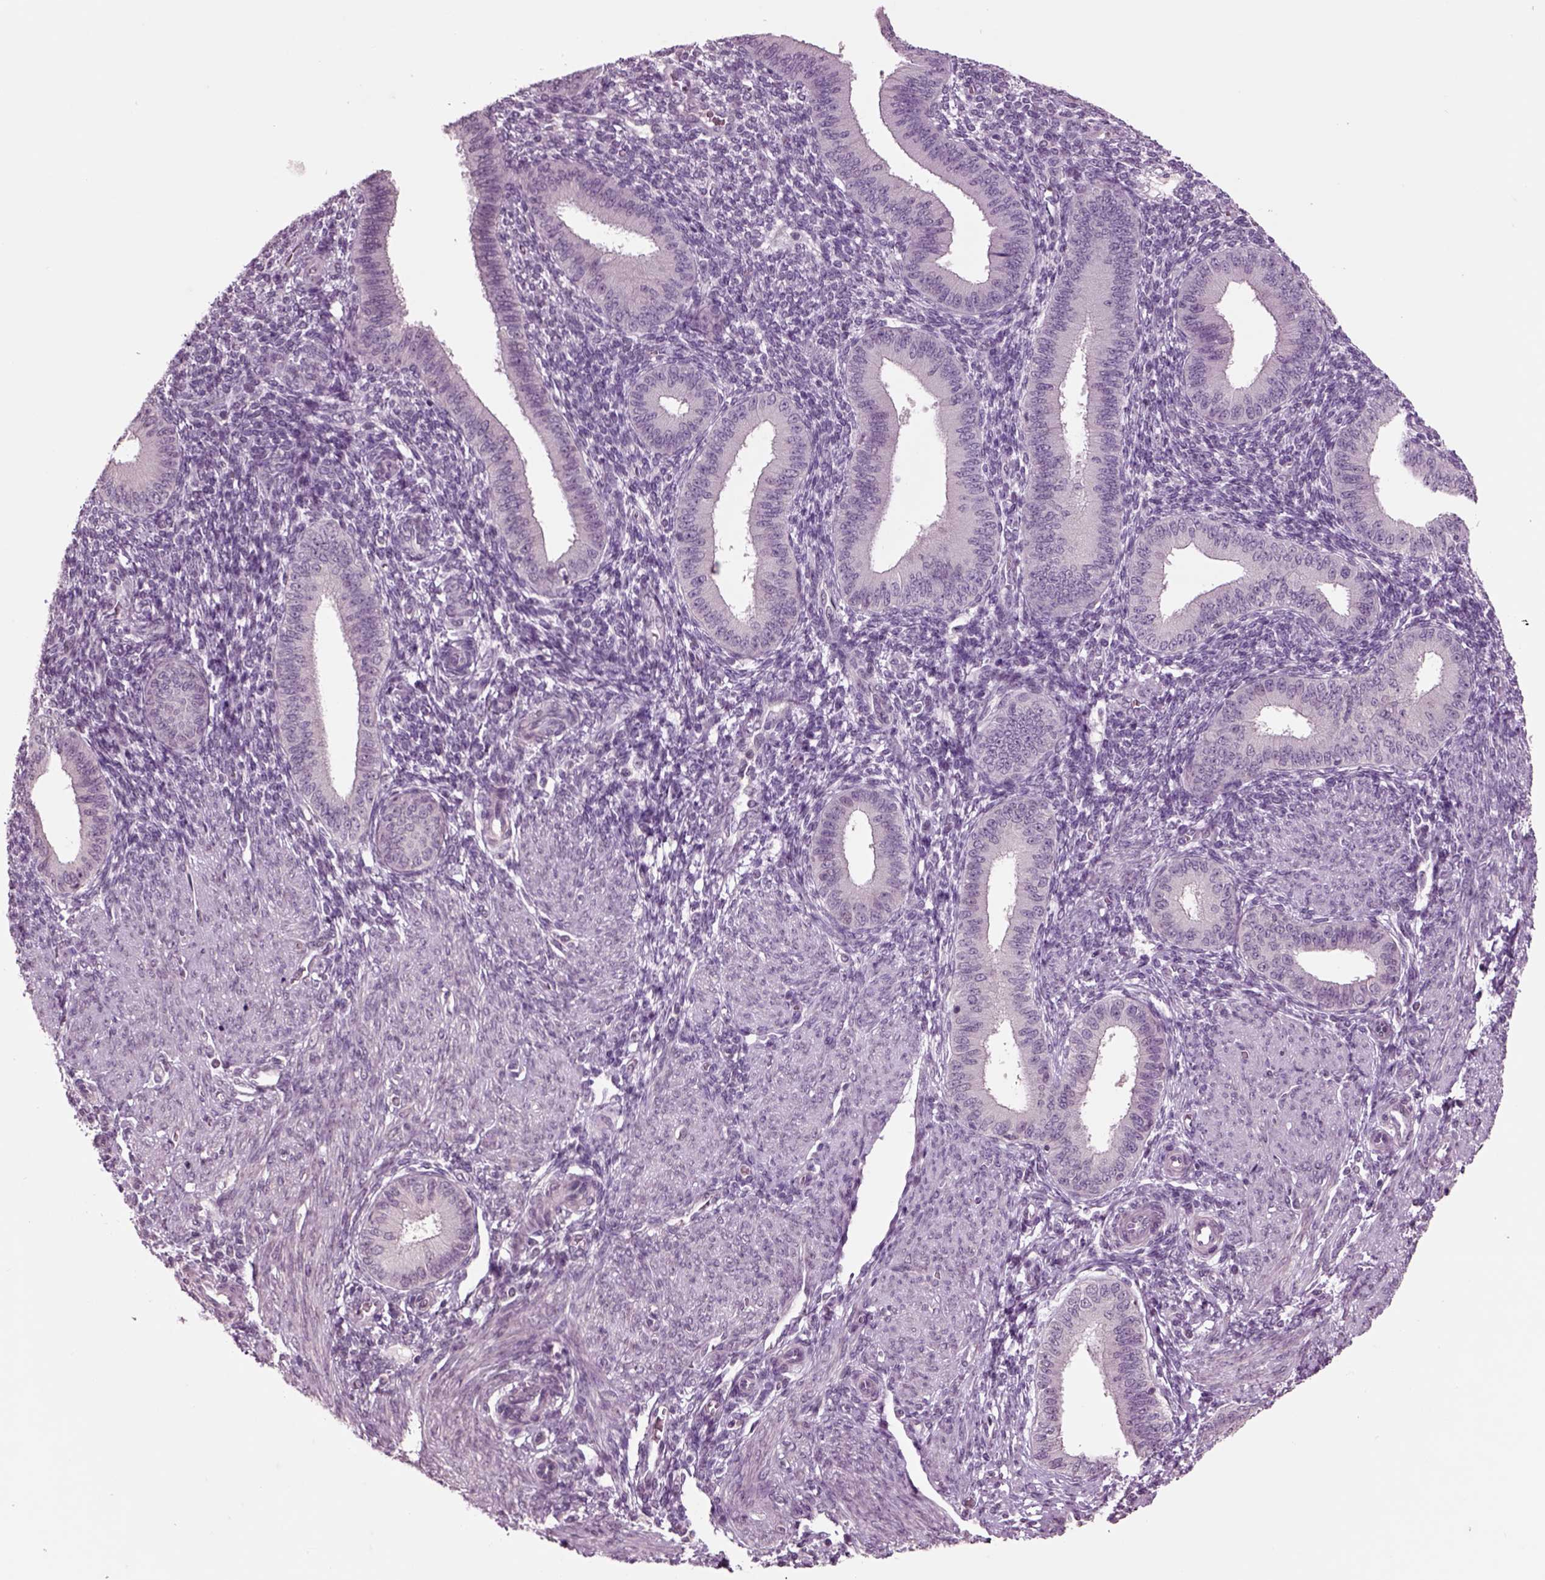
{"staining": {"intensity": "negative", "quantity": "none", "location": "none"}, "tissue": "endometrium", "cell_type": "Cells in endometrial stroma", "image_type": "normal", "snomed": [{"axis": "morphology", "description": "Normal tissue, NOS"}, {"axis": "topography", "description": "Endometrium"}], "caption": "The image displays no staining of cells in endometrial stroma in normal endometrium. Nuclei are stained in blue.", "gene": "CHGB", "patient": {"sex": "female", "age": 39}}